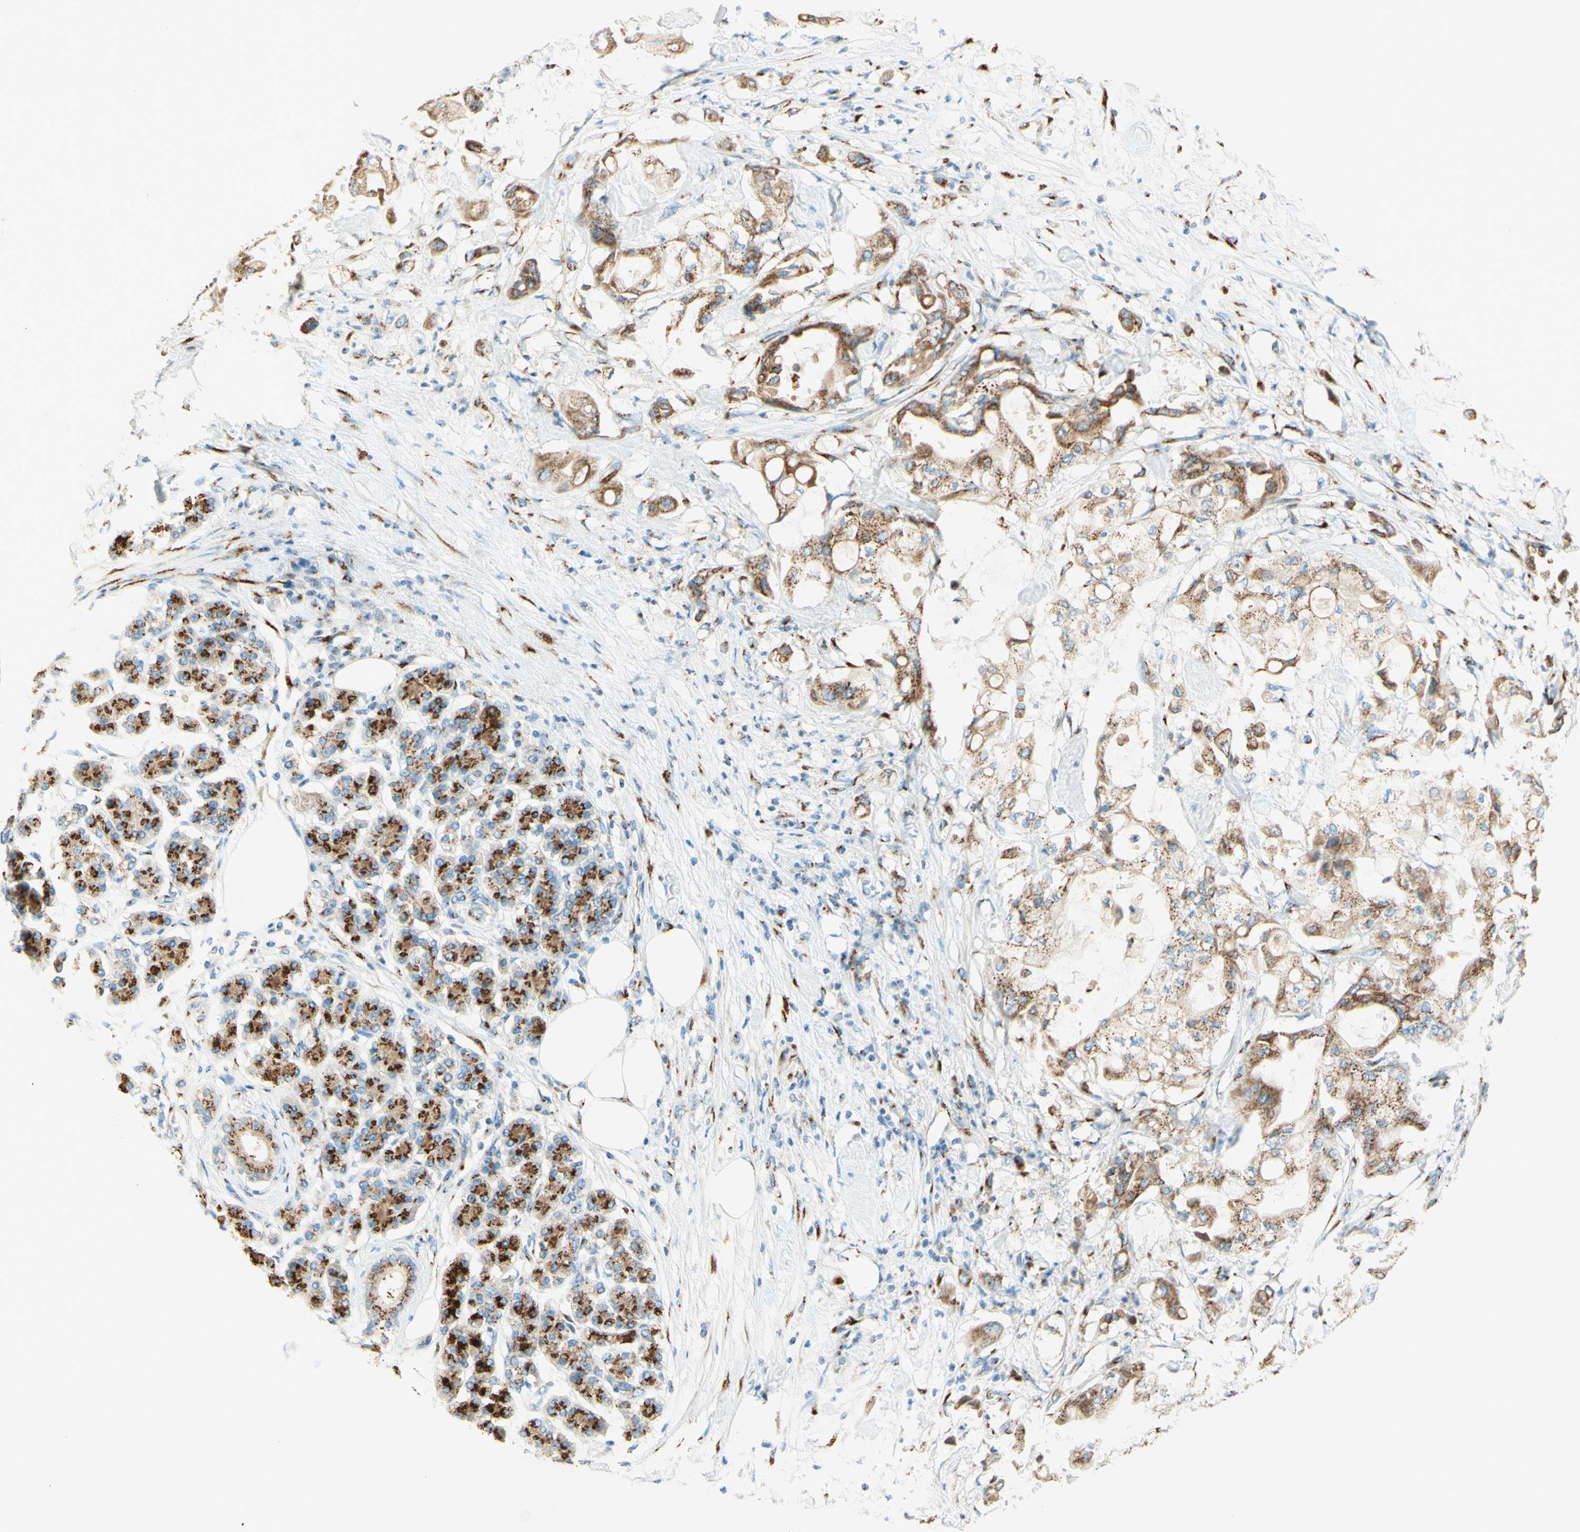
{"staining": {"intensity": "moderate", "quantity": ">75%", "location": "cytoplasmic/membranous"}, "tissue": "pancreatic cancer", "cell_type": "Tumor cells", "image_type": "cancer", "snomed": [{"axis": "morphology", "description": "Adenocarcinoma, NOS"}, {"axis": "morphology", "description": "Adenocarcinoma, metastatic, NOS"}, {"axis": "topography", "description": "Lymph node"}, {"axis": "topography", "description": "Pancreas"}, {"axis": "topography", "description": "Duodenum"}], "caption": "IHC (DAB (3,3'-diaminobenzidine)) staining of human metastatic adenocarcinoma (pancreatic) reveals moderate cytoplasmic/membranous protein positivity in approximately >75% of tumor cells.", "gene": "GOLGB1", "patient": {"sex": "female", "age": 64}}